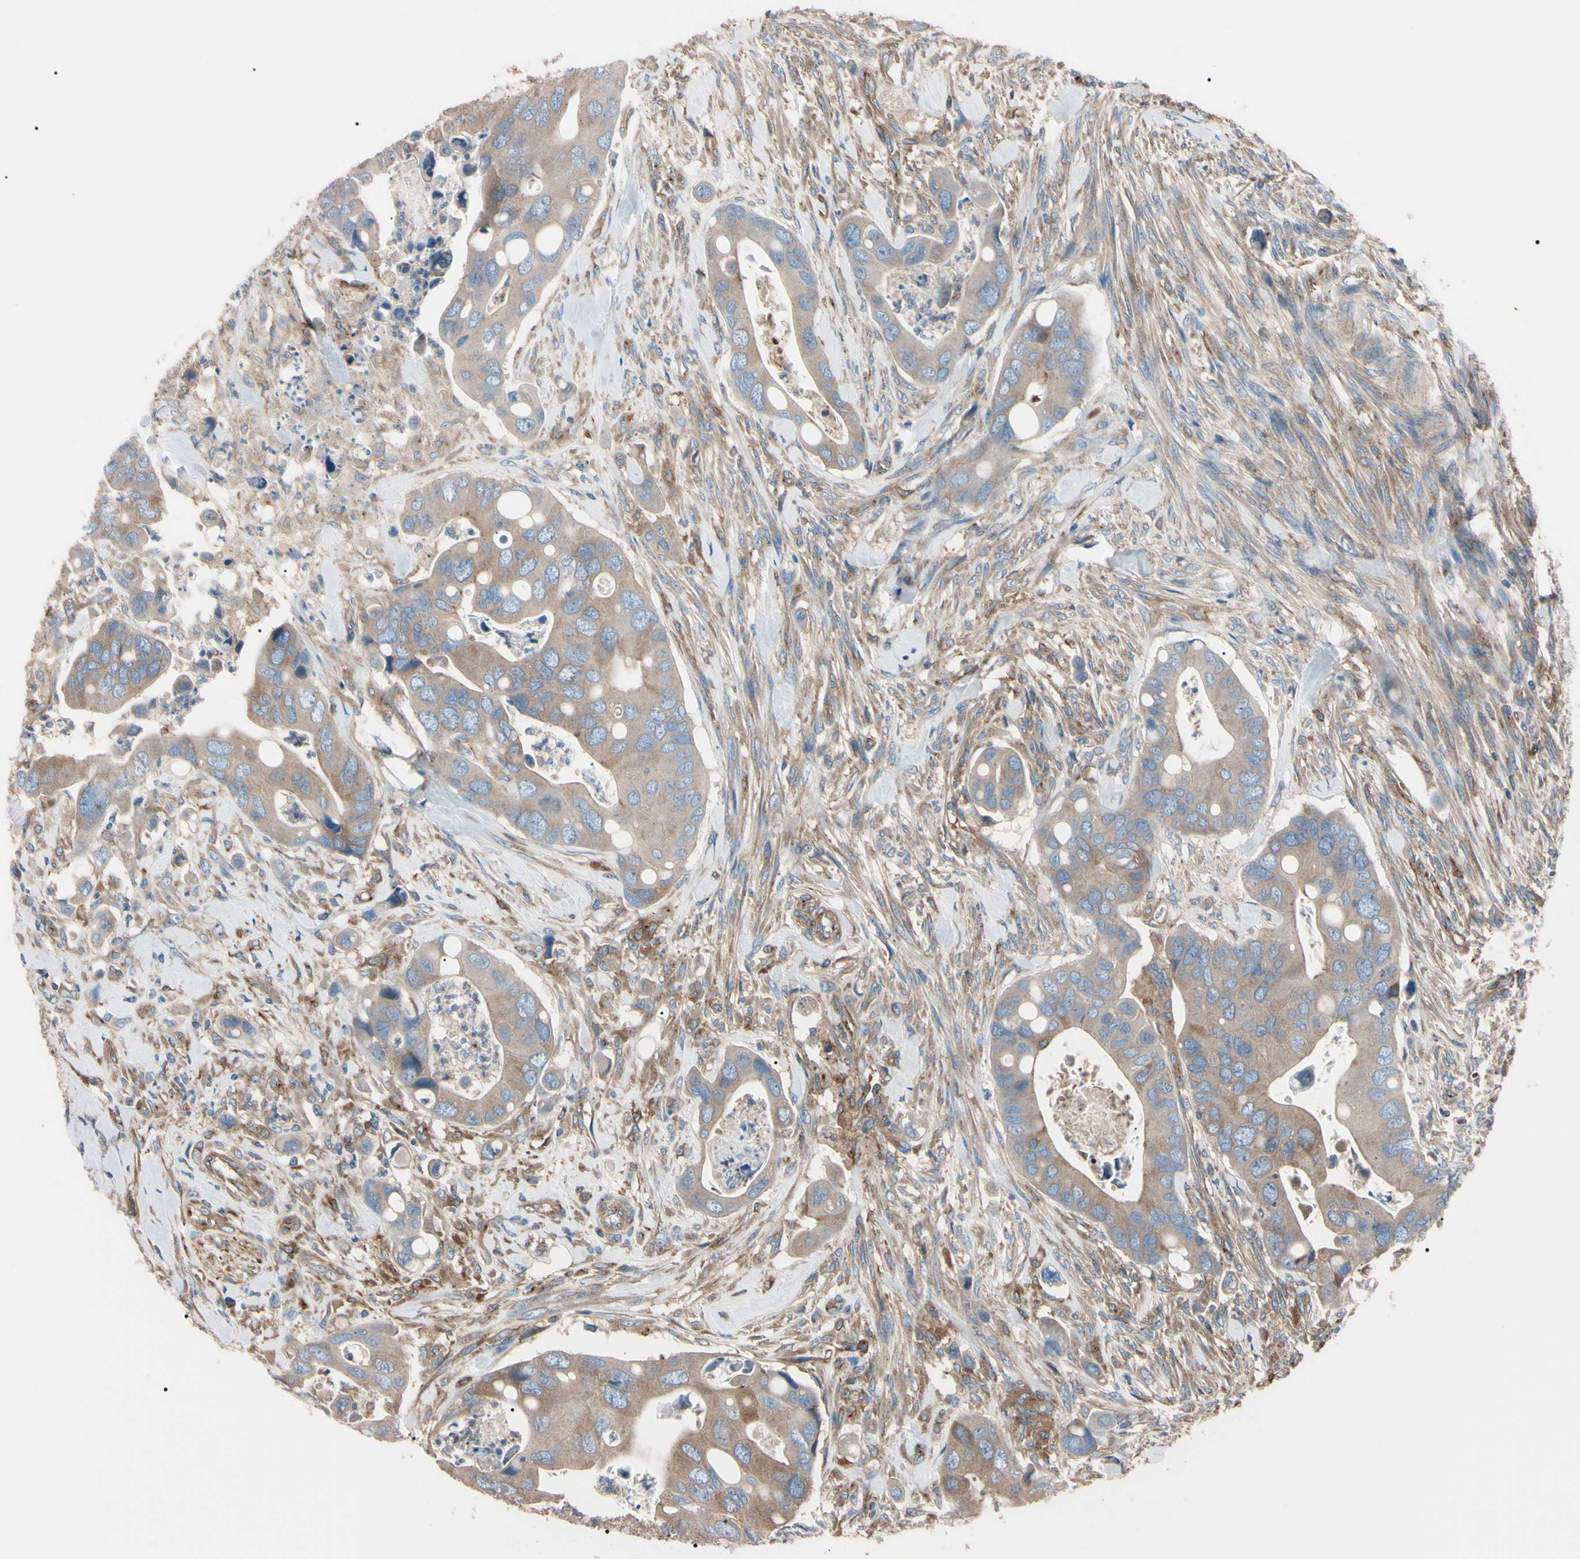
{"staining": {"intensity": "weak", "quantity": ">75%", "location": "cytoplasmic/membranous"}, "tissue": "colorectal cancer", "cell_type": "Tumor cells", "image_type": "cancer", "snomed": [{"axis": "morphology", "description": "Adenocarcinoma, NOS"}, {"axis": "topography", "description": "Rectum"}], "caption": "Tumor cells display low levels of weak cytoplasmic/membranous positivity in about >75% of cells in human adenocarcinoma (colorectal).", "gene": "PRKACA", "patient": {"sex": "female", "age": 57}}